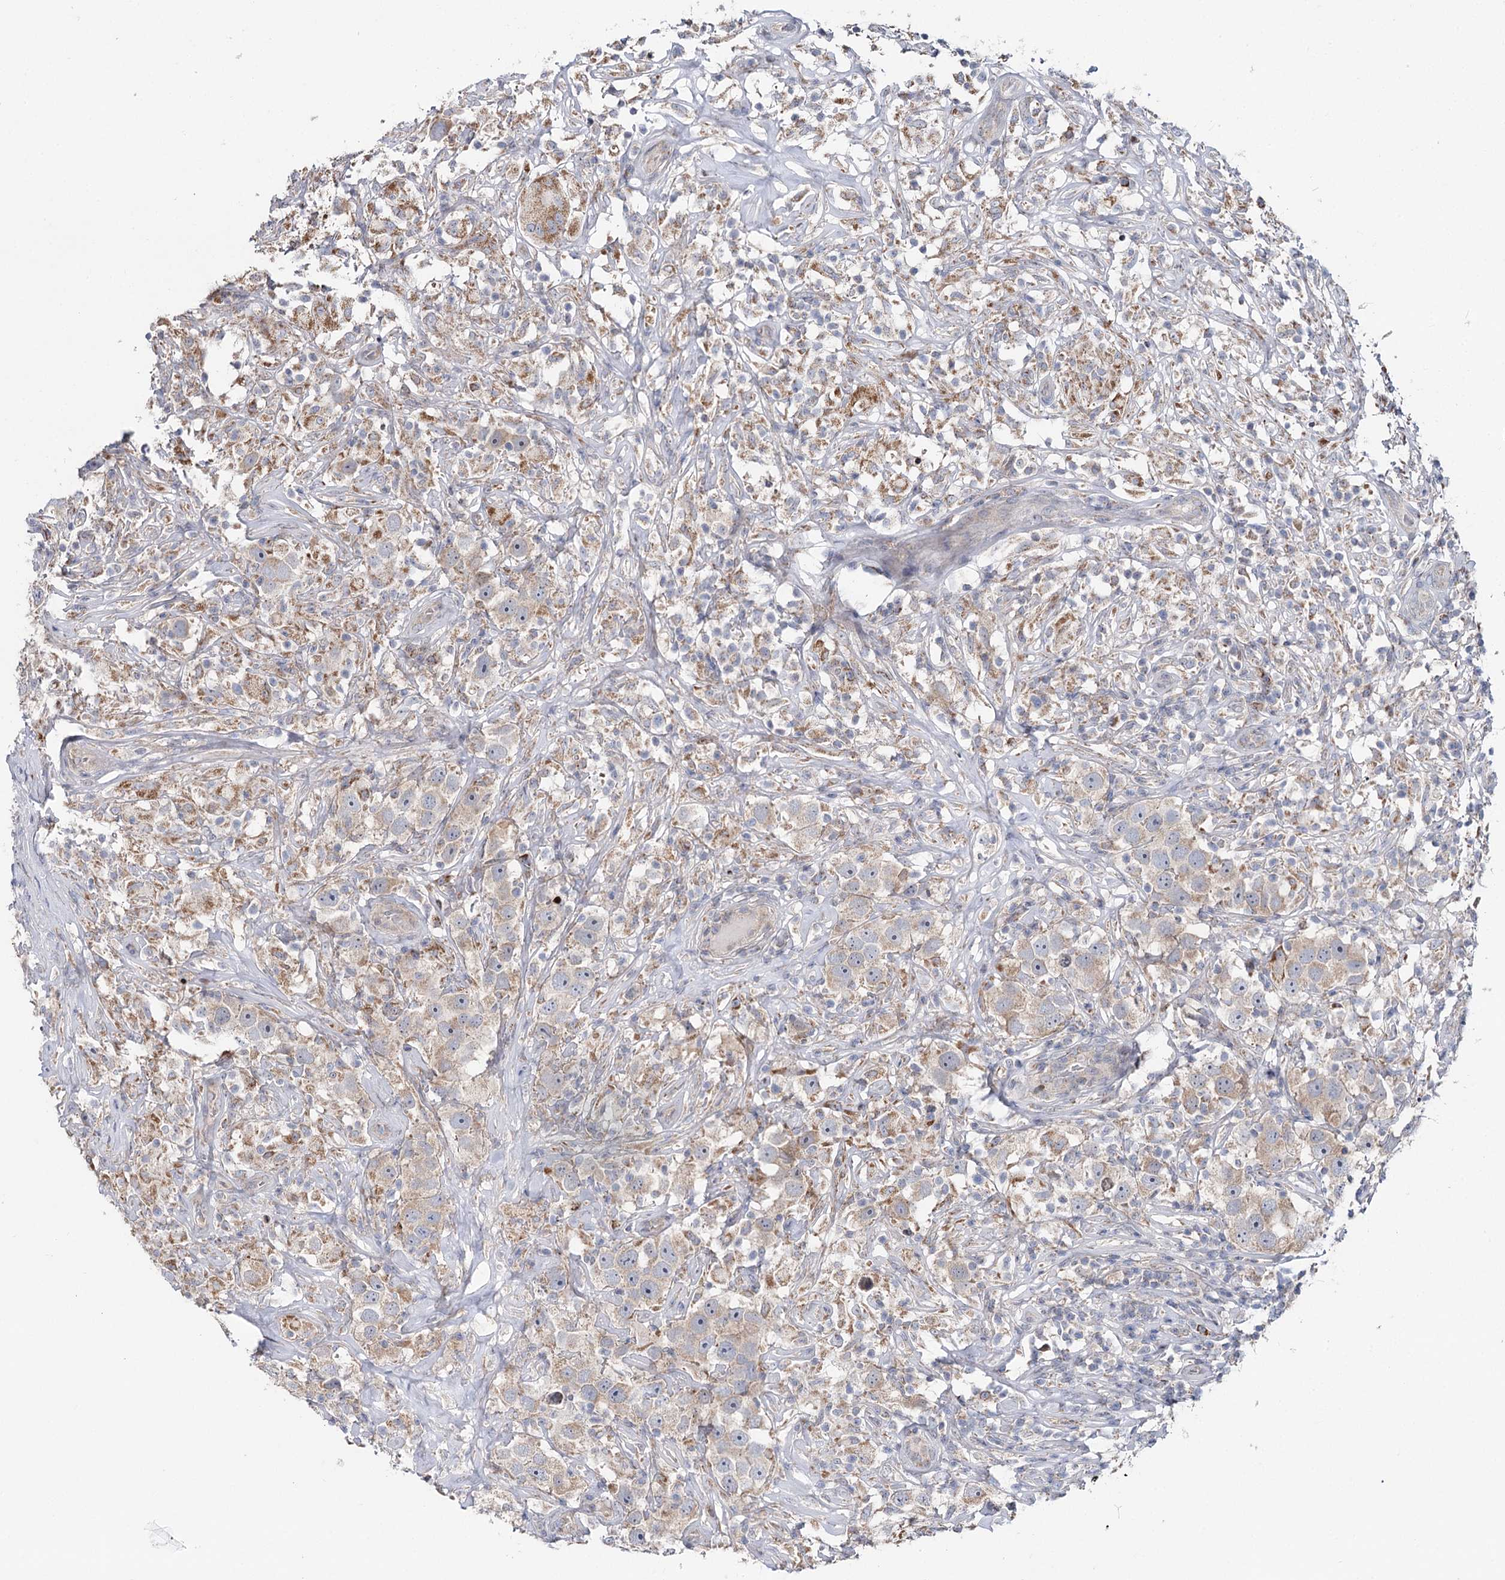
{"staining": {"intensity": "weak", "quantity": ">75%", "location": "cytoplasmic/membranous"}, "tissue": "testis cancer", "cell_type": "Tumor cells", "image_type": "cancer", "snomed": [{"axis": "morphology", "description": "Seminoma, NOS"}, {"axis": "topography", "description": "Testis"}], "caption": "A high-resolution photomicrograph shows immunohistochemistry (IHC) staining of testis seminoma, which shows weak cytoplasmic/membranous positivity in approximately >75% of tumor cells.", "gene": "PTGR1", "patient": {"sex": "male", "age": 49}}